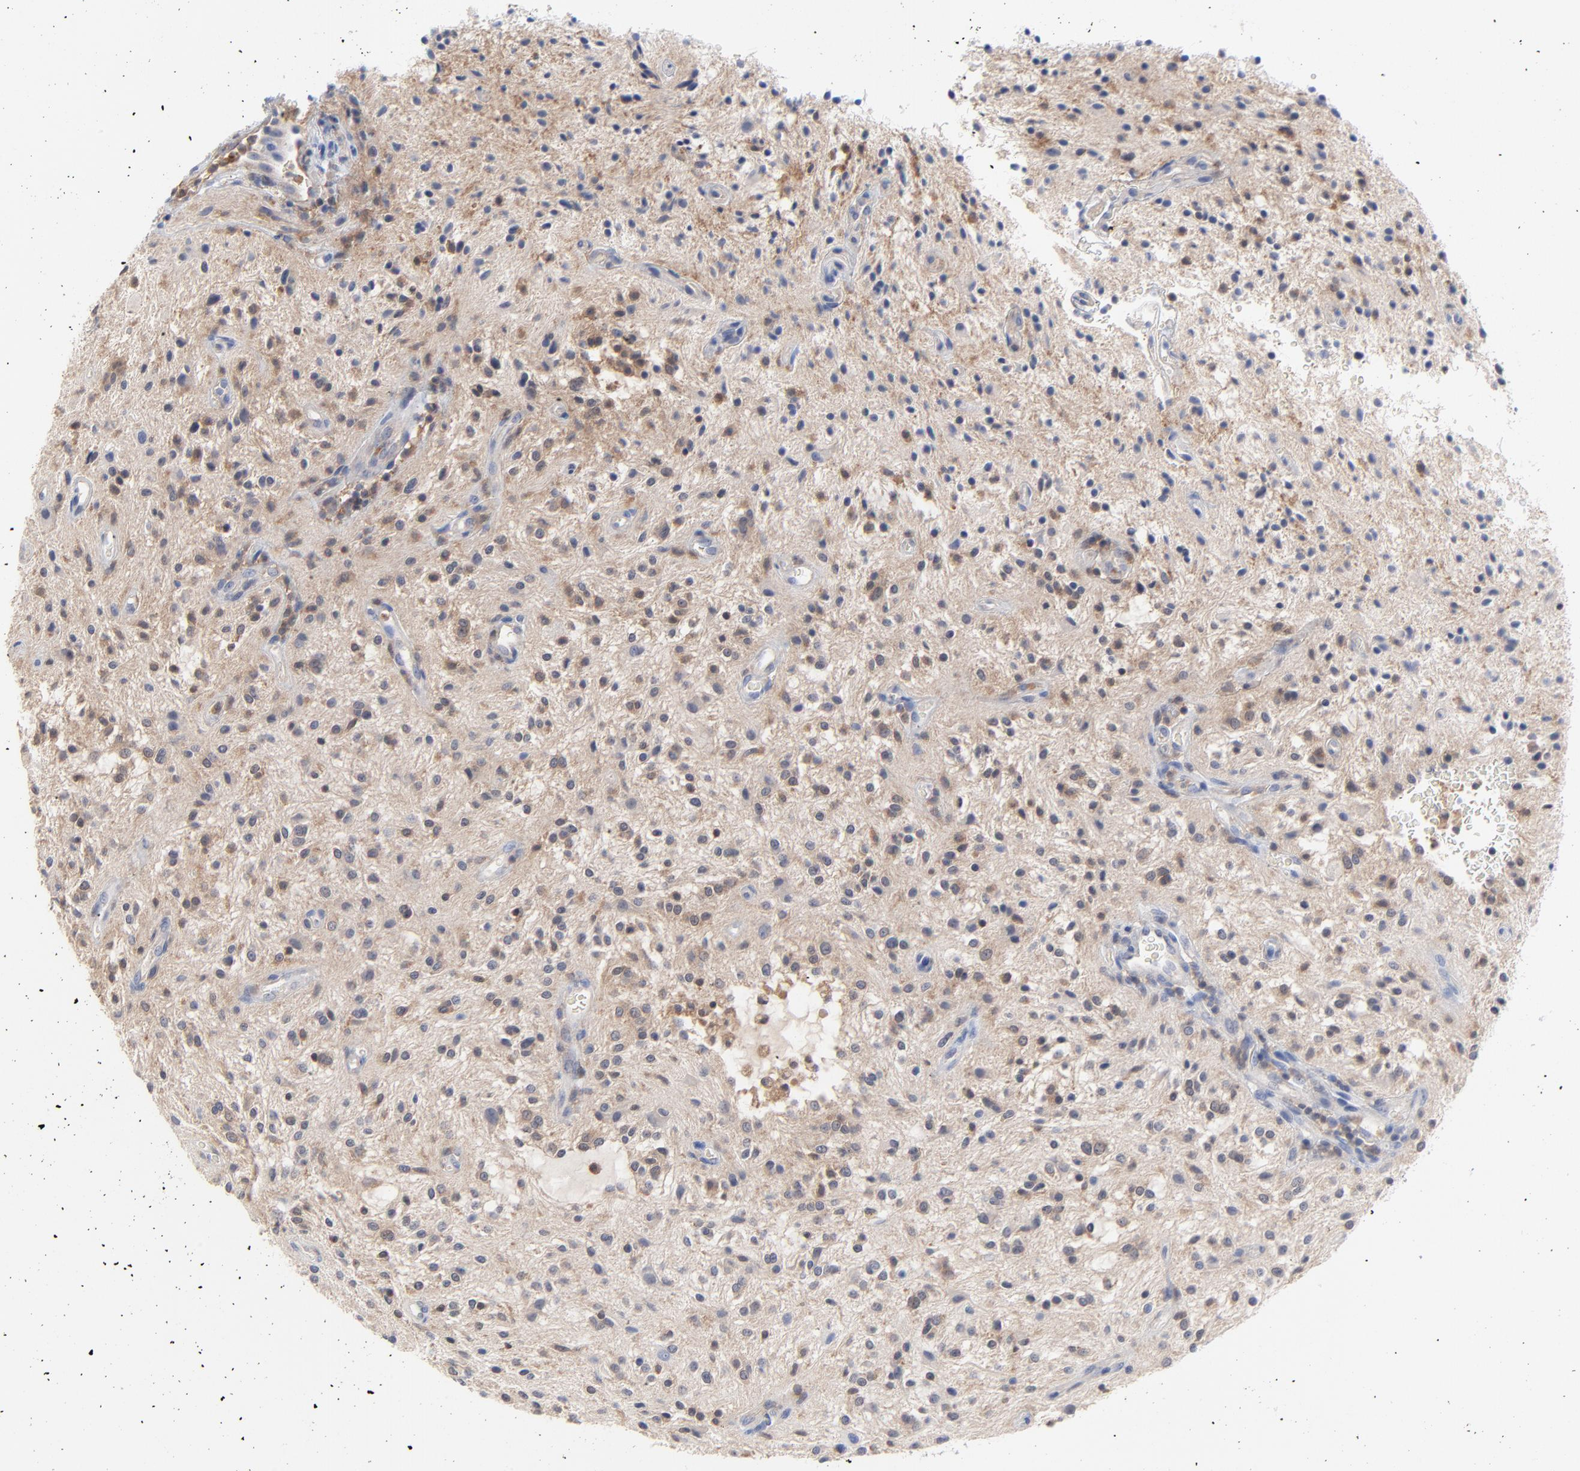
{"staining": {"intensity": "weak", "quantity": "<25%", "location": "cytoplasmic/membranous"}, "tissue": "glioma", "cell_type": "Tumor cells", "image_type": "cancer", "snomed": [{"axis": "morphology", "description": "Glioma, malignant, NOS"}, {"axis": "topography", "description": "Cerebellum"}], "caption": "Tumor cells show no significant protein positivity in glioma (malignant). (DAB (3,3'-diaminobenzidine) immunohistochemistry visualized using brightfield microscopy, high magnification).", "gene": "CAB39L", "patient": {"sex": "female", "age": 10}}